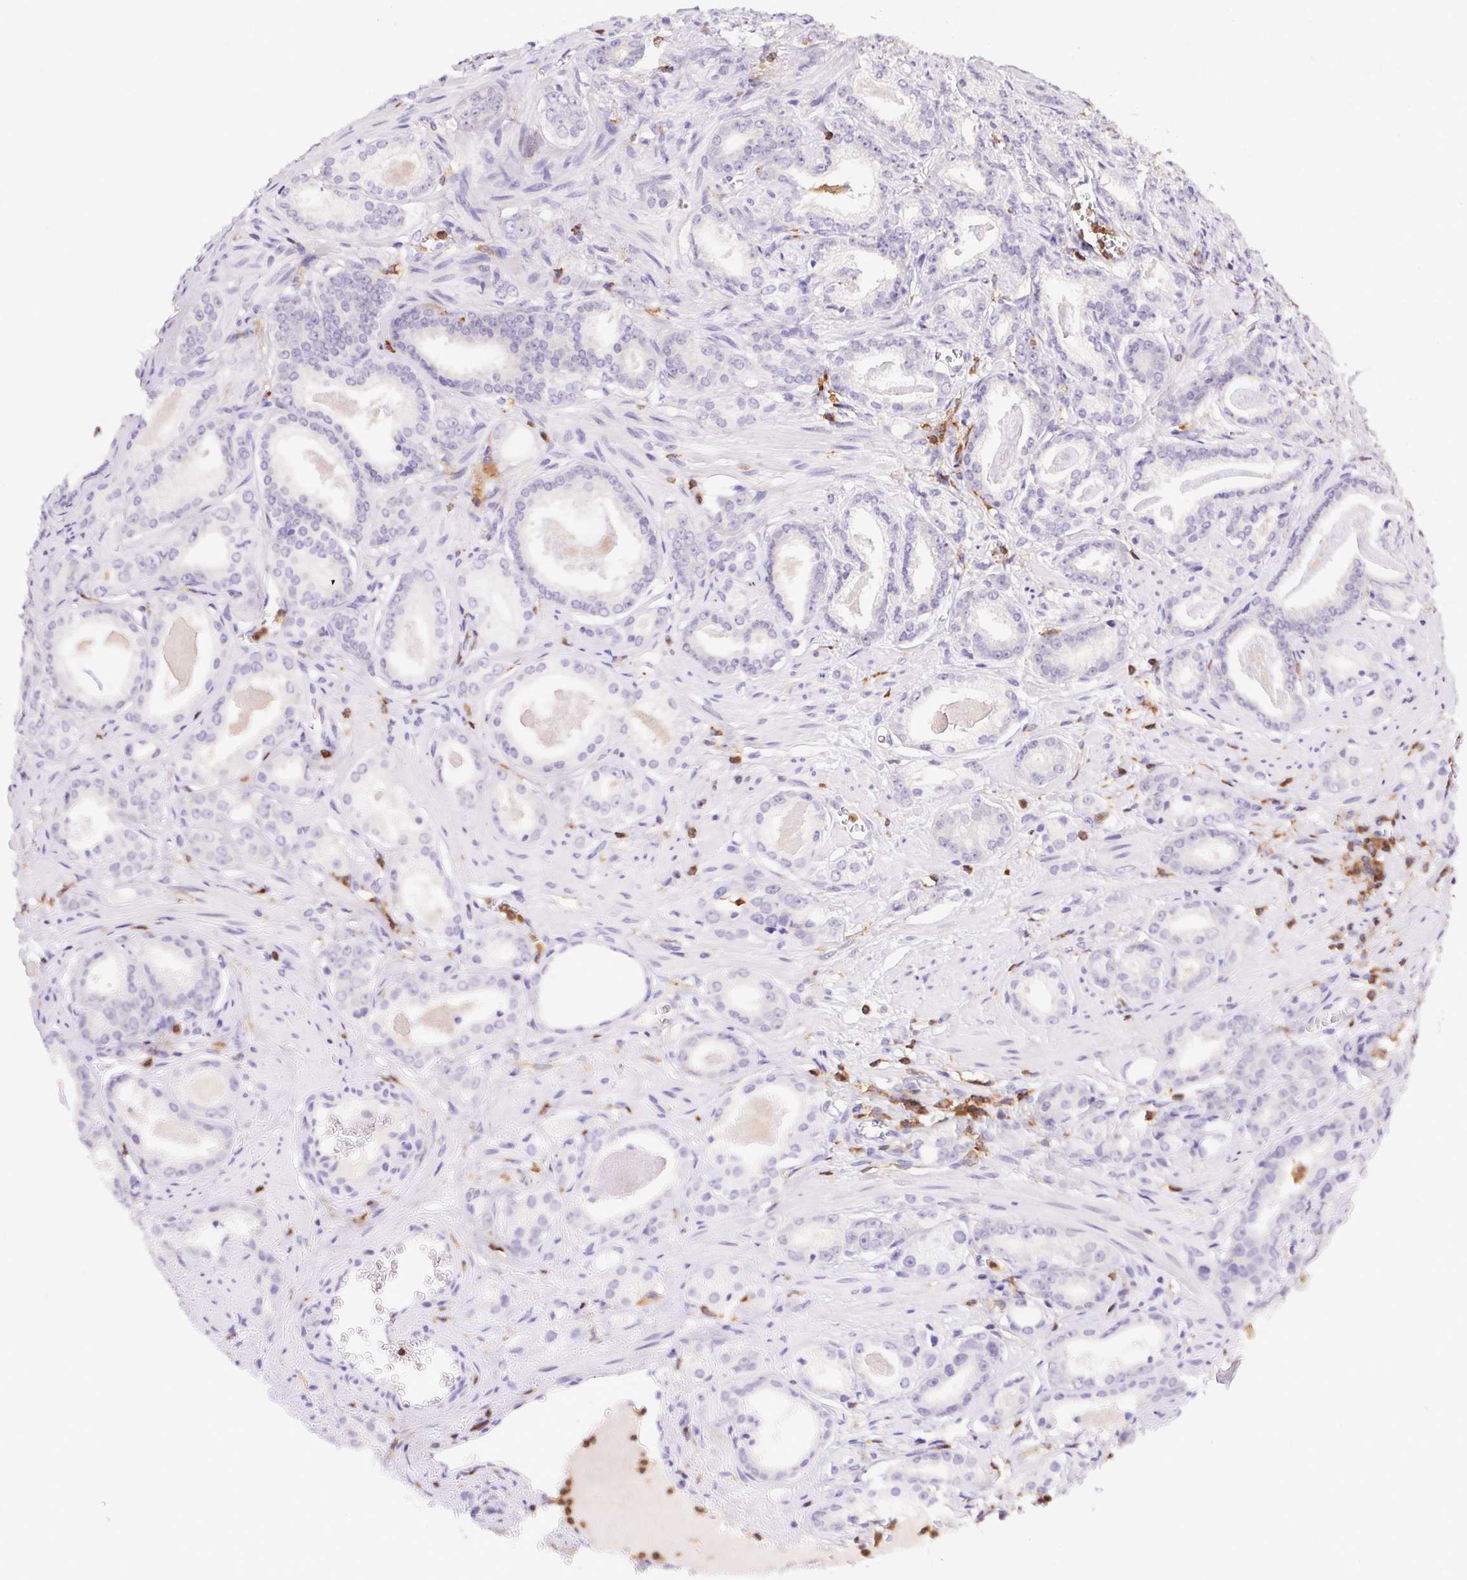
{"staining": {"intensity": "negative", "quantity": "none", "location": "none"}, "tissue": "prostate cancer", "cell_type": "Tumor cells", "image_type": "cancer", "snomed": [{"axis": "morphology", "description": "Adenocarcinoma, NOS"}, {"axis": "morphology", "description": "Adenocarcinoma, Low grade"}, {"axis": "topography", "description": "Prostate"}], "caption": "Immunohistochemical staining of human adenocarcinoma (low-grade) (prostate) demonstrates no significant expression in tumor cells.", "gene": "APBB1IP", "patient": {"sex": "male", "age": 64}}